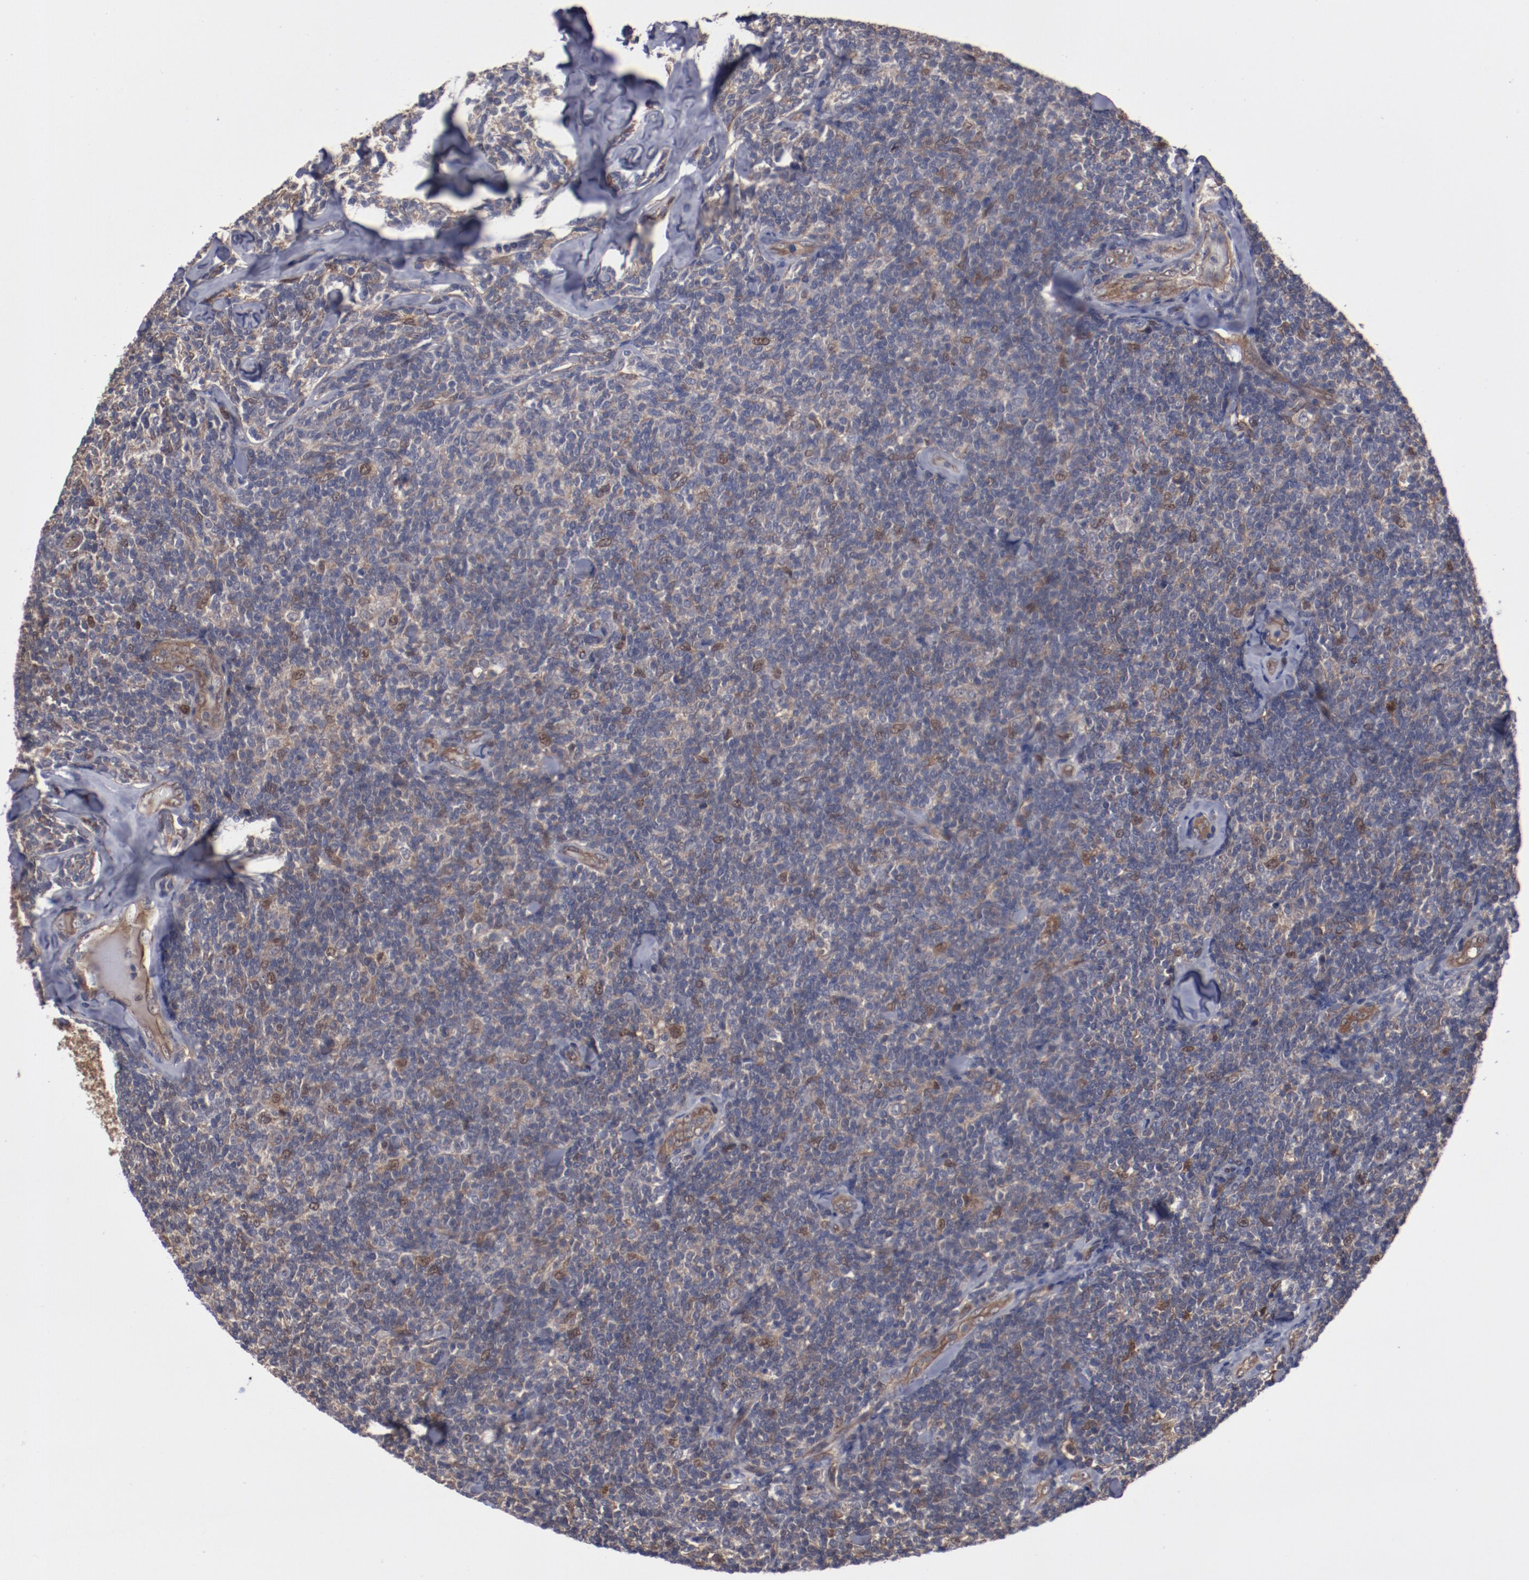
{"staining": {"intensity": "moderate", "quantity": "<25%", "location": "cytoplasmic/membranous,nuclear"}, "tissue": "lymphoma", "cell_type": "Tumor cells", "image_type": "cancer", "snomed": [{"axis": "morphology", "description": "Malignant lymphoma, non-Hodgkin's type, Low grade"}, {"axis": "topography", "description": "Lymph node"}], "caption": "A brown stain highlights moderate cytoplasmic/membranous and nuclear positivity of a protein in human low-grade malignant lymphoma, non-Hodgkin's type tumor cells.", "gene": "DNAAF2", "patient": {"sex": "female", "age": 56}}